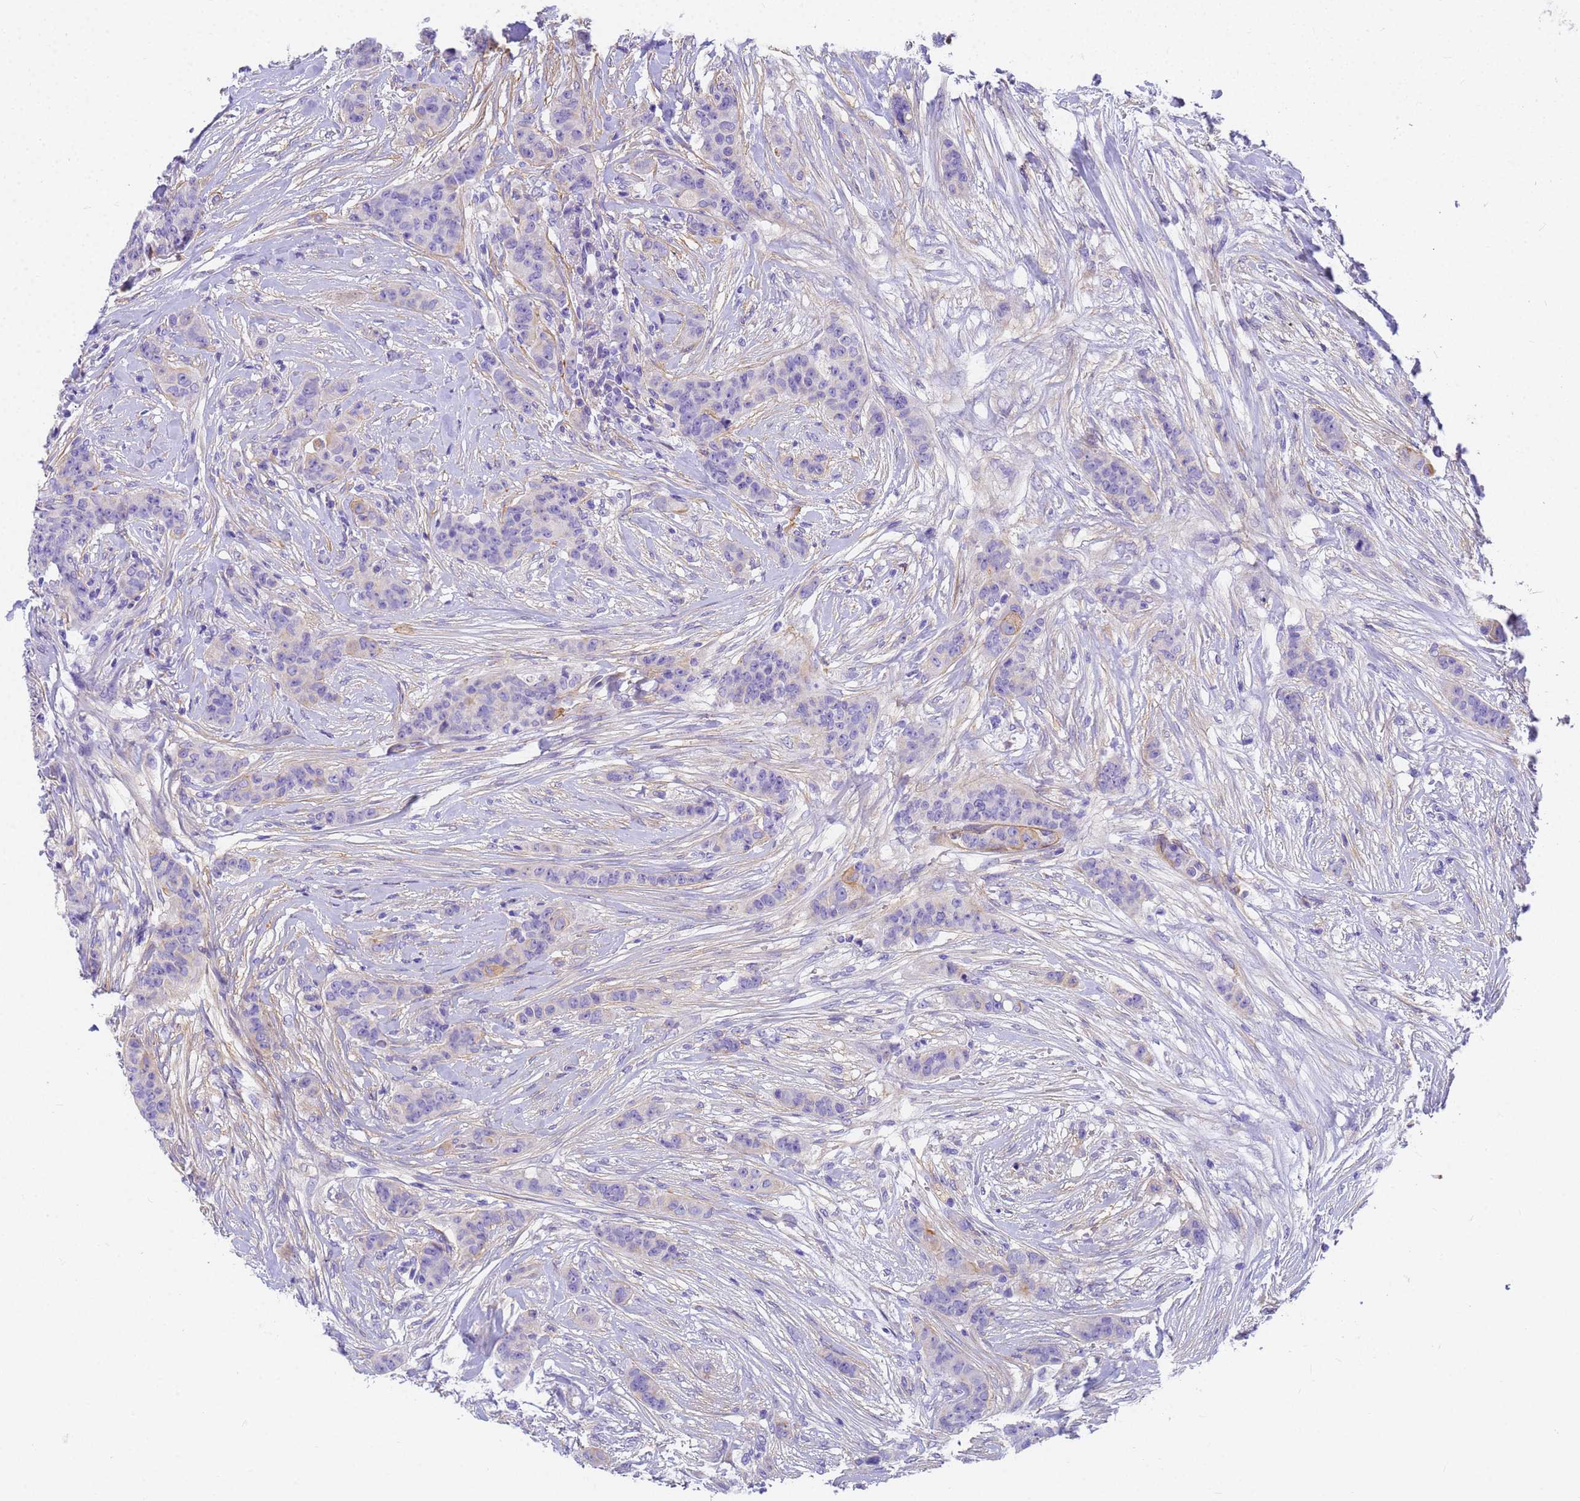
{"staining": {"intensity": "negative", "quantity": "none", "location": "none"}, "tissue": "breast cancer", "cell_type": "Tumor cells", "image_type": "cancer", "snomed": [{"axis": "morphology", "description": "Duct carcinoma"}, {"axis": "topography", "description": "Breast"}], "caption": "Tumor cells are negative for brown protein staining in breast cancer (invasive ductal carcinoma).", "gene": "MVB12A", "patient": {"sex": "female", "age": 40}}